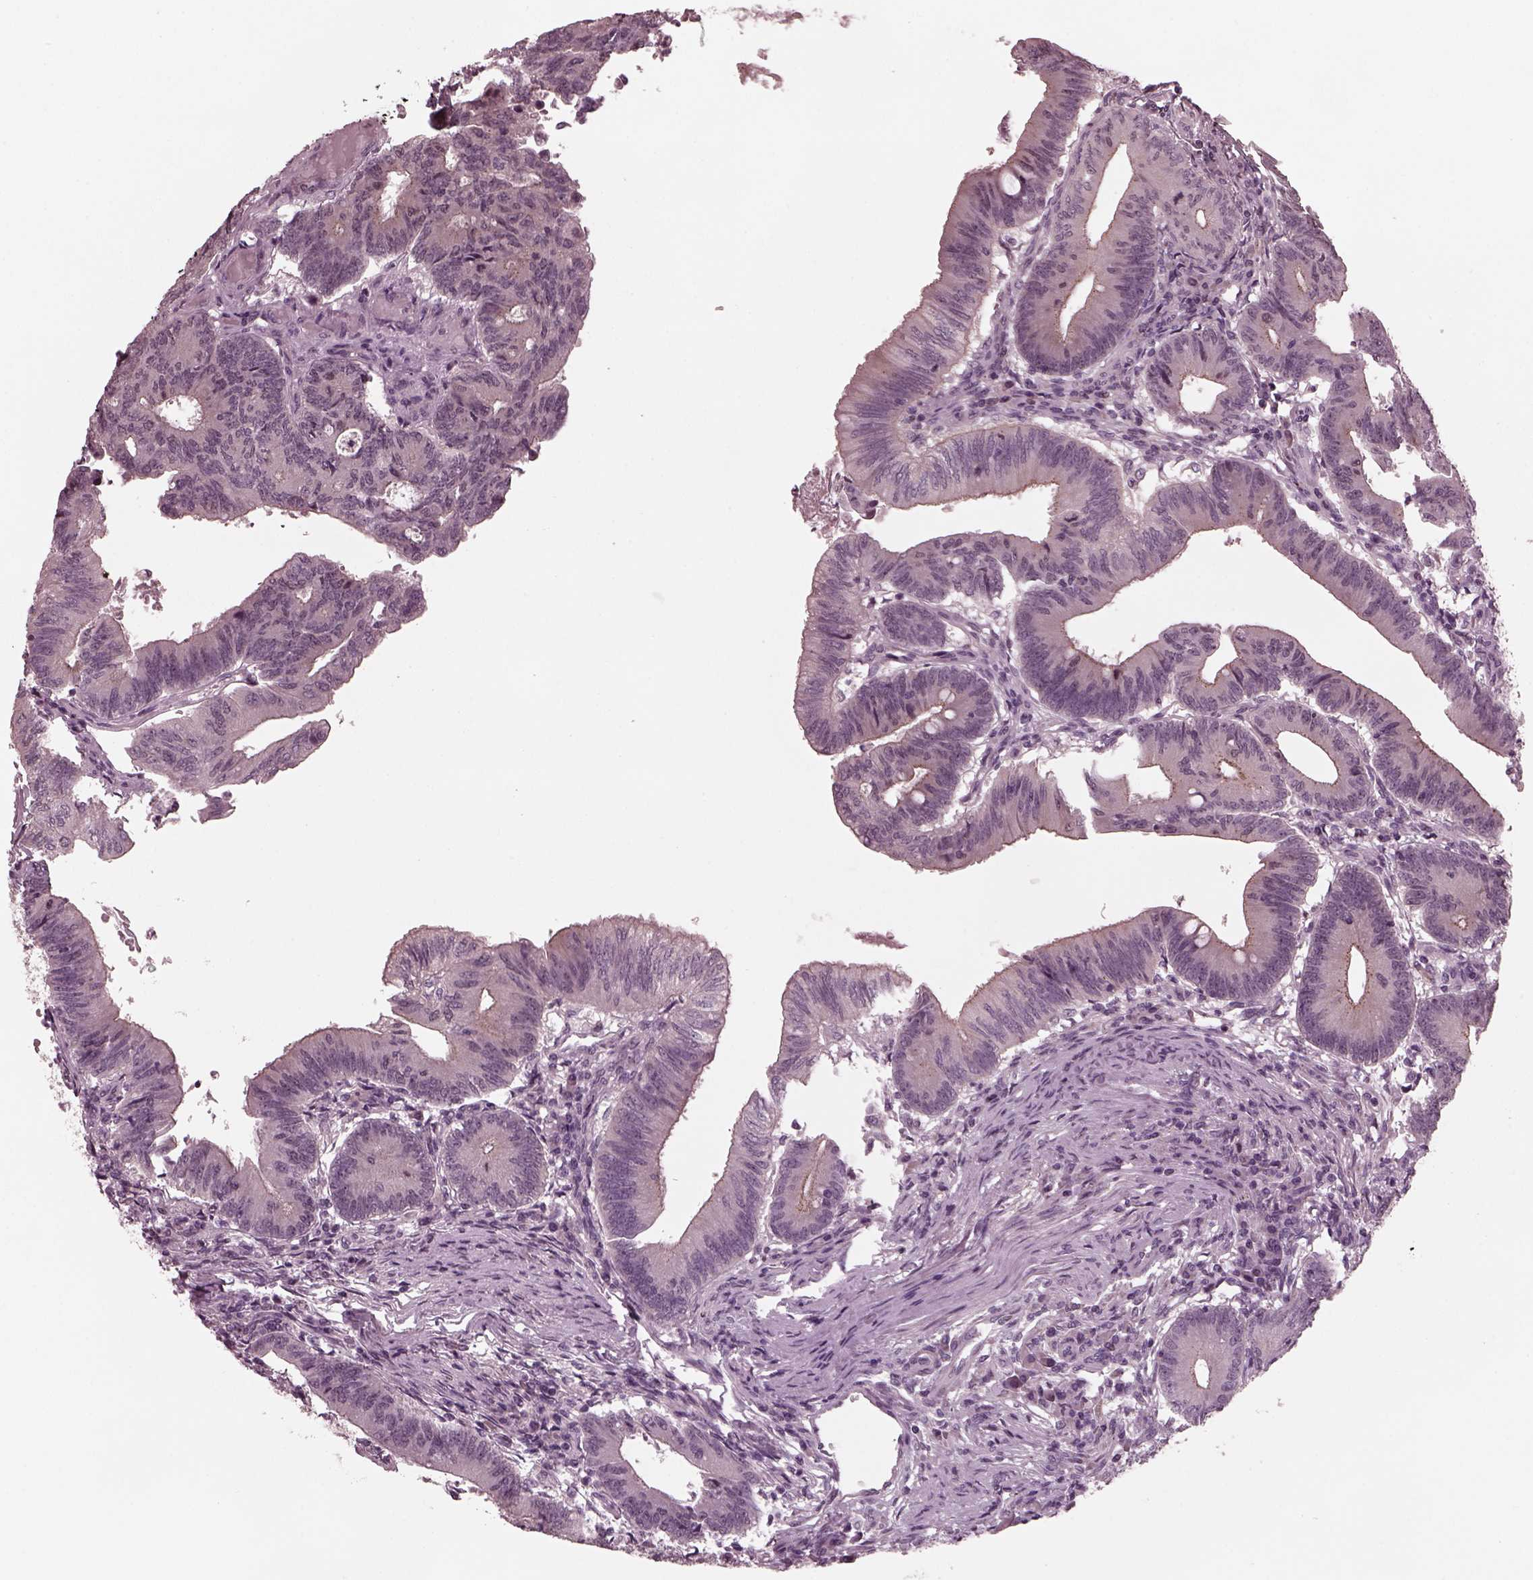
{"staining": {"intensity": "negative", "quantity": "none", "location": "none"}, "tissue": "colorectal cancer", "cell_type": "Tumor cells", "image_type": "cancer", "snomed": [{"axis": "morphology", "description": "Adenocarcinoma, NOS"}, {"axis": "topography", "description": "Colon"}], "caption": "IHC image of neoplastic tissue: colorectal adenocarcinoma stained with DAB demonstrates no significant protein positivity in tumor cells. (DAB immunohistochemistry with hematoxylin counter stain).", "gene": "SAXO1", "patient": {"sex": "female", "age": 70}}